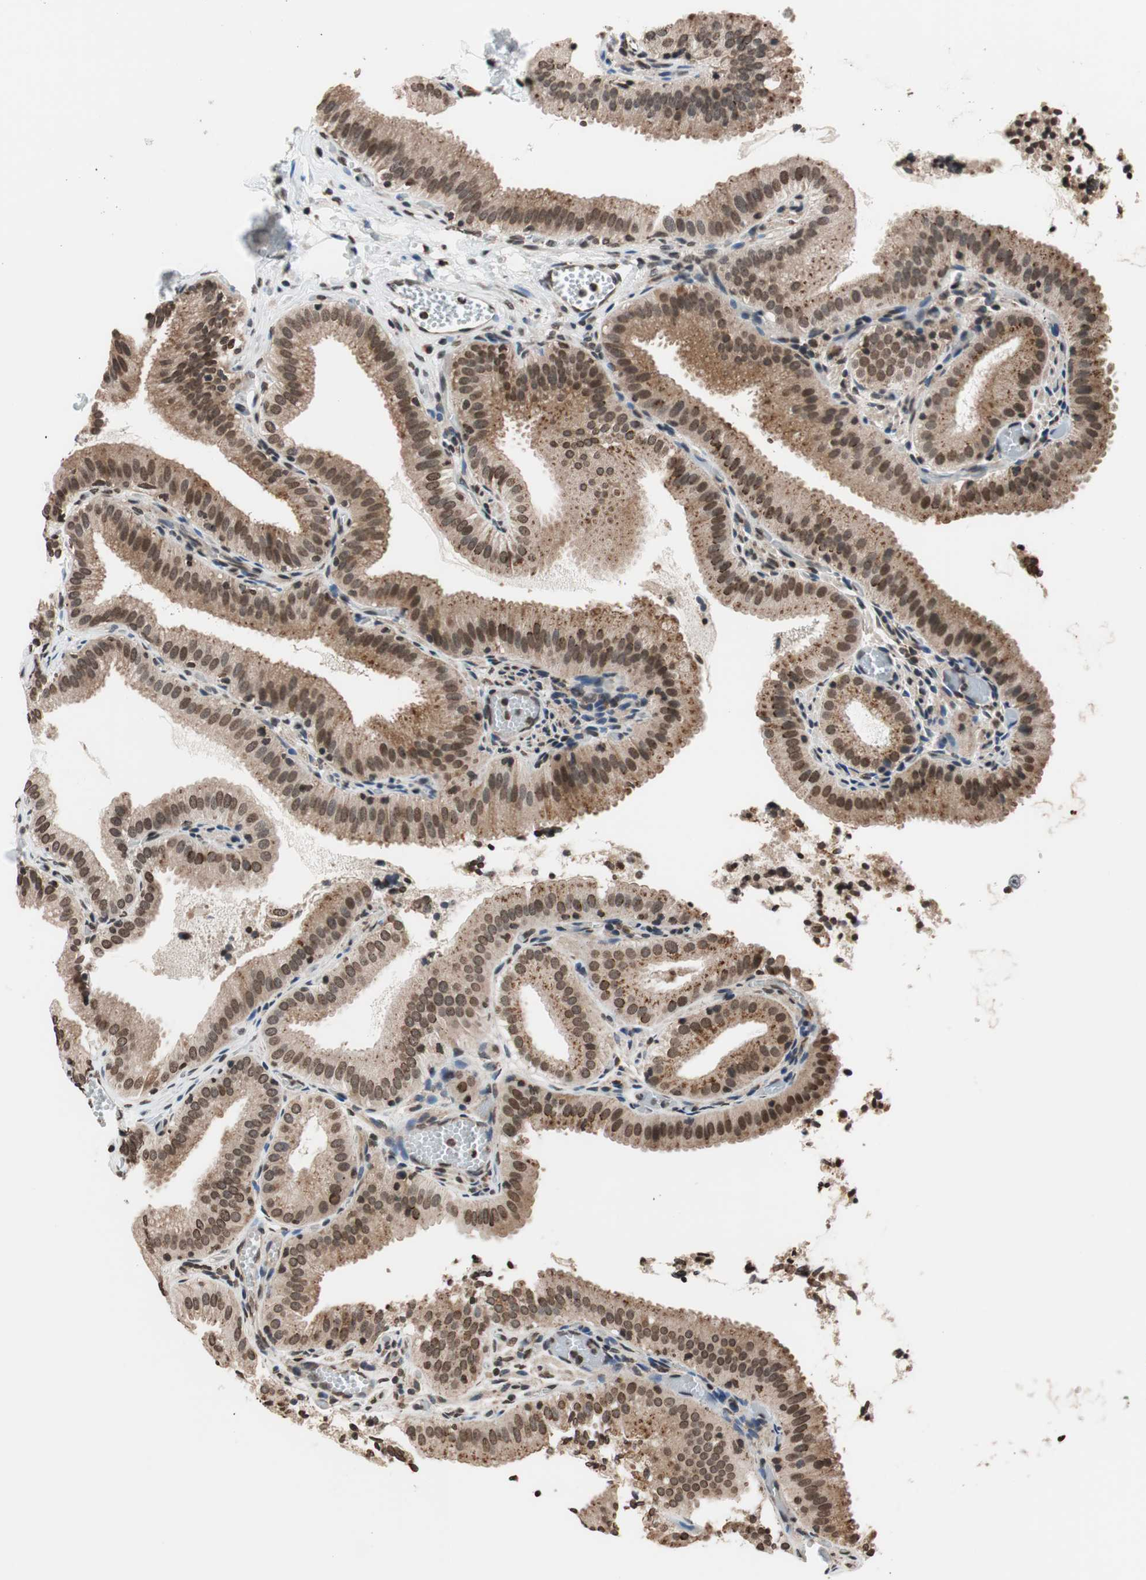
{"staining": {"intensity": "moderate", "quantity": ">75%", "location": "cytoplasmic/membranous,nuclear"}, "tissue": "gallbladder", "cell_type": "Glandular cells", "image_type": "normal", "snomed": [{"axis": "morphology", "description": "Normal tissue, NOS"}, {"axis": "topography", "description": "Gallbladder"}], "caption": "Approximately >75% of glandular cells in benign human gallbladder exhibit moderate cytoplasmic/membranous,nuclear protein positivity as visualized by brown immunohistochemical staining.", "gene": "RFC1", "patient": {"sex": "male", "age": 54}}